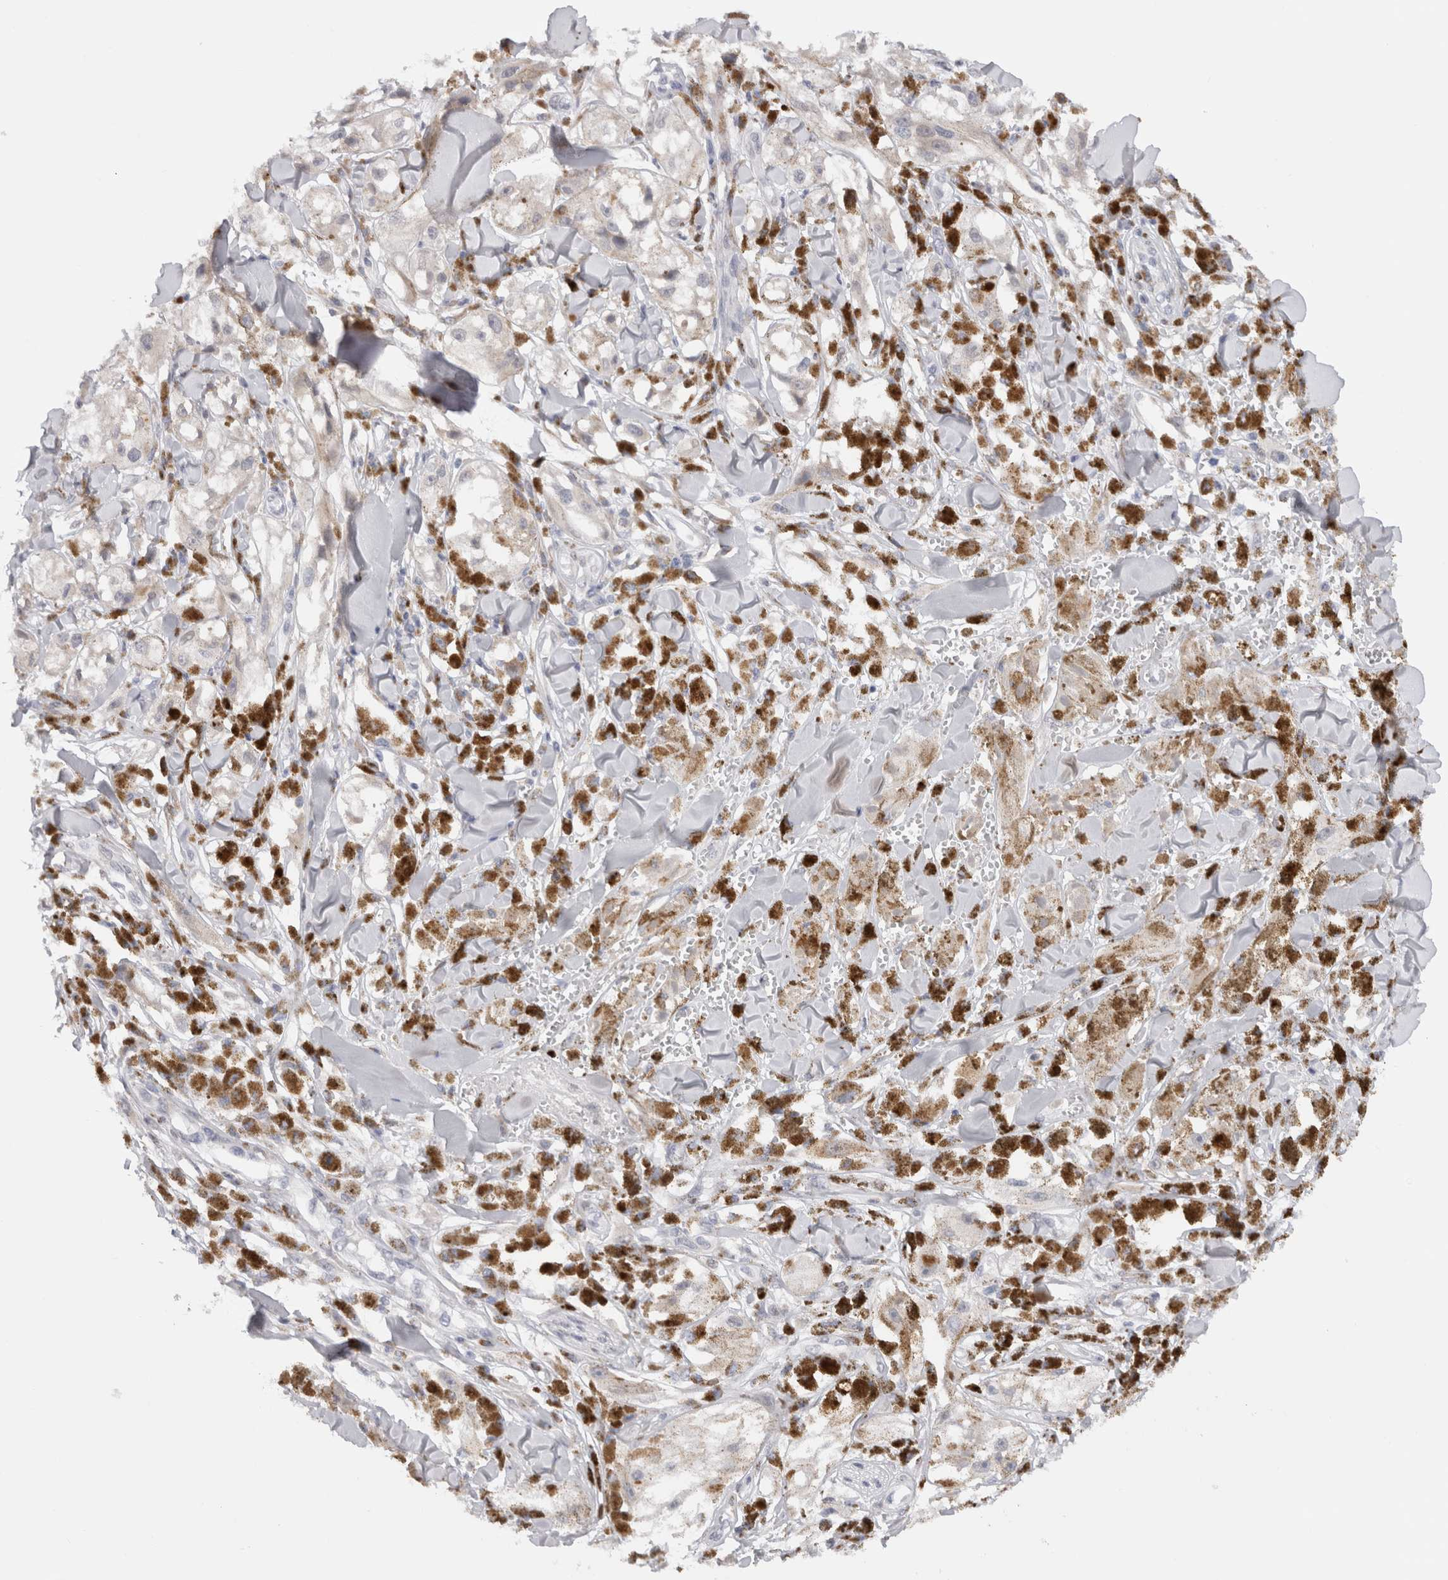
{"staining": {"intensity": "negative", "quantity": "none", "location": "none"}, "tissue": "melanoma", "cell_type": "Tumor cells", "image_type": "cancer", "snomed": [{"axis": "morphology", "description": "Malignant melanoma, NOS"}, {"axis": "topography", "description": "Skin"}], "caption": "Malignant melanoma stained for a protein using immunohistochemistry (IHC) reveals no positivity tumor cells.", "gene": "VCPIP1", "patient": {"sex": "male", "age": 88}}